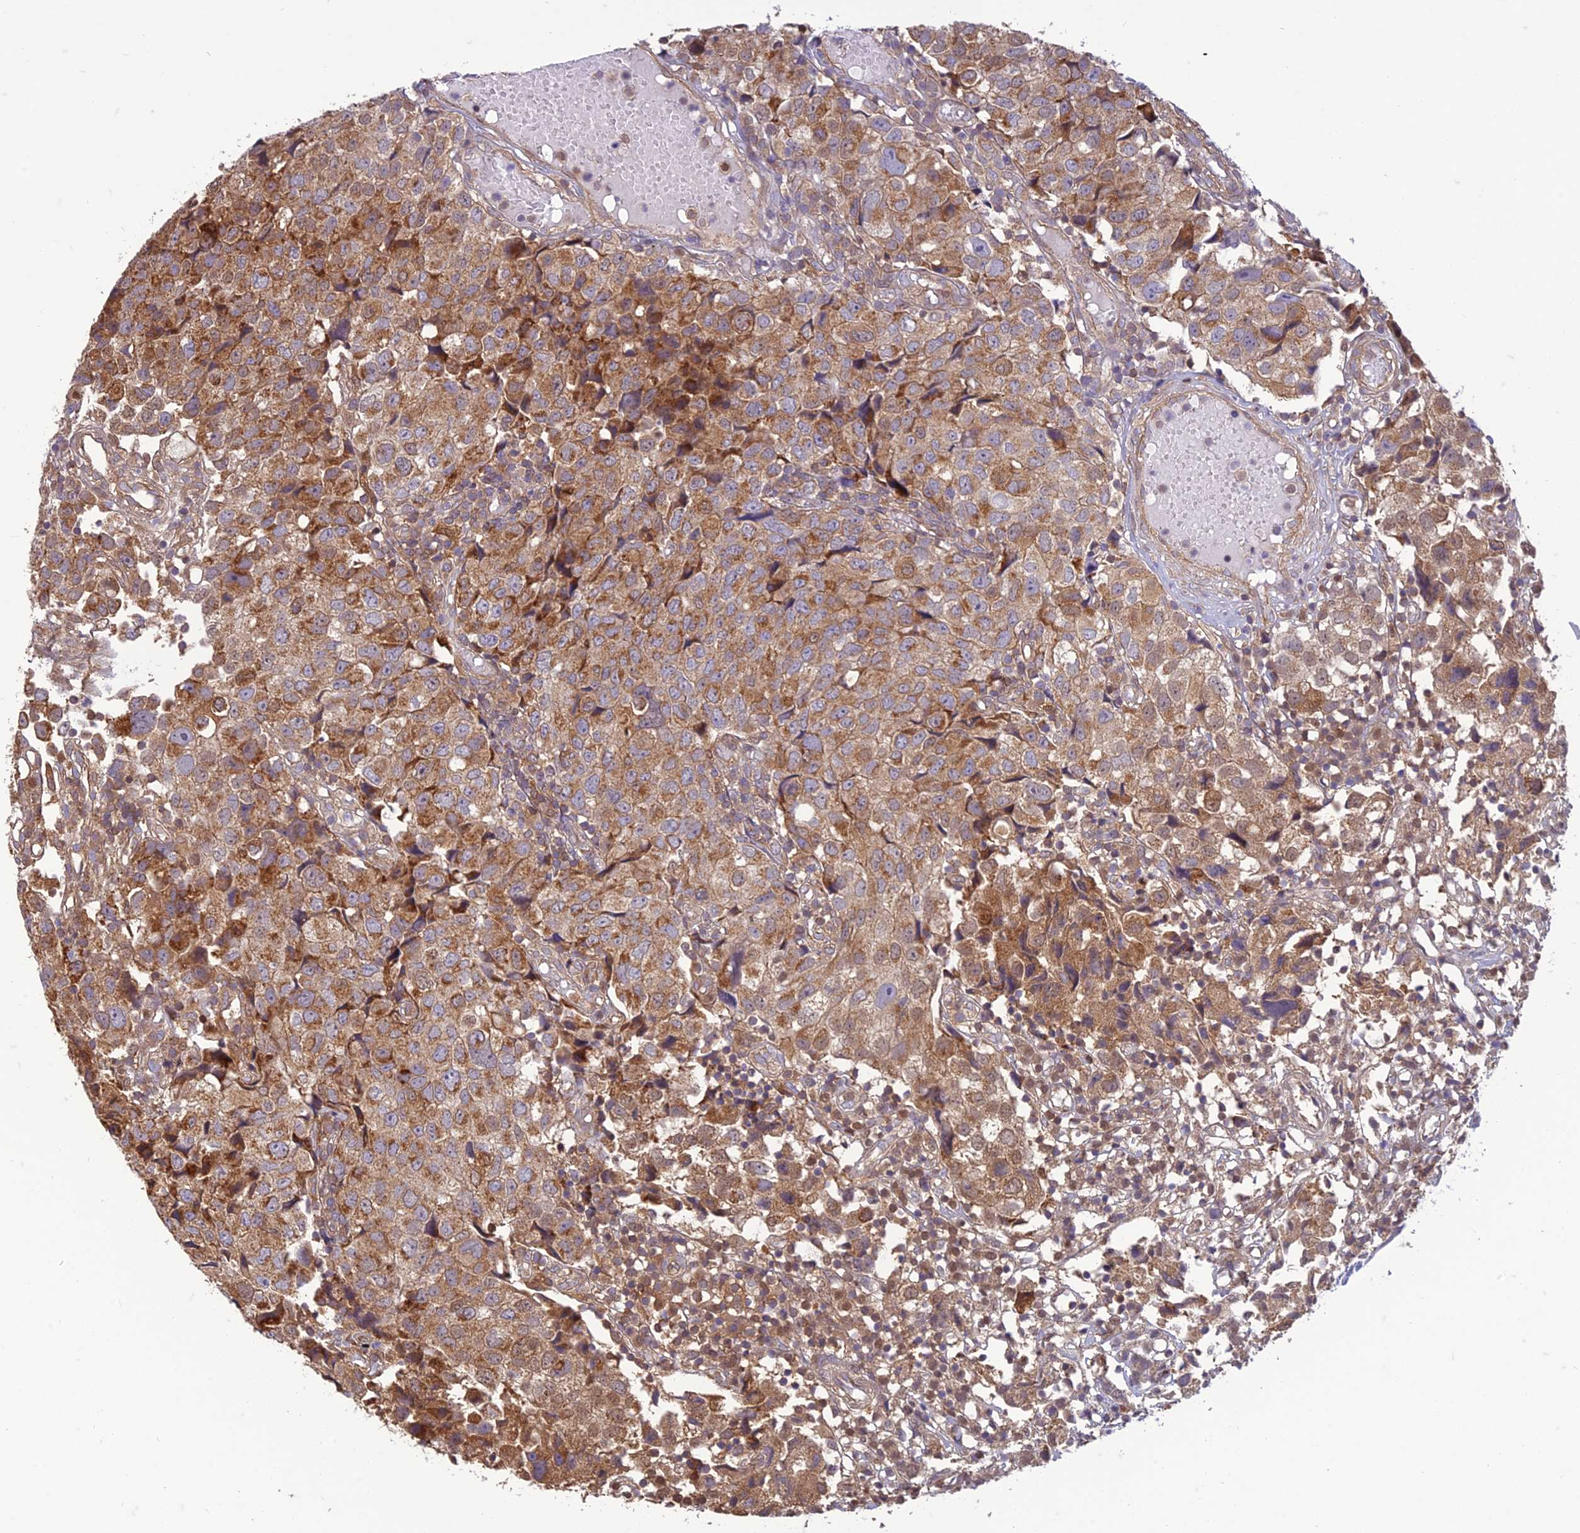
{"staining": {"intensity": "moderate", "quantity": ">75%", "location": "cytoplasmic/membranous"}, "tissue": "urothelial cancer", "cell_type": "Tumor cells", "image_type": "cancer", "snomed": [{"axis": "morphology", "description": "Urothelial carcinoma, High grade"}, {"axis": "topography", "description": "Urinary bladder"}], "caption": "High-grade urothelial carcinoma stained with a protein marker shows moderate staining in tumor cells.", "gene": "HPSE2", "patient": {"sex": "female", "age": 75}}